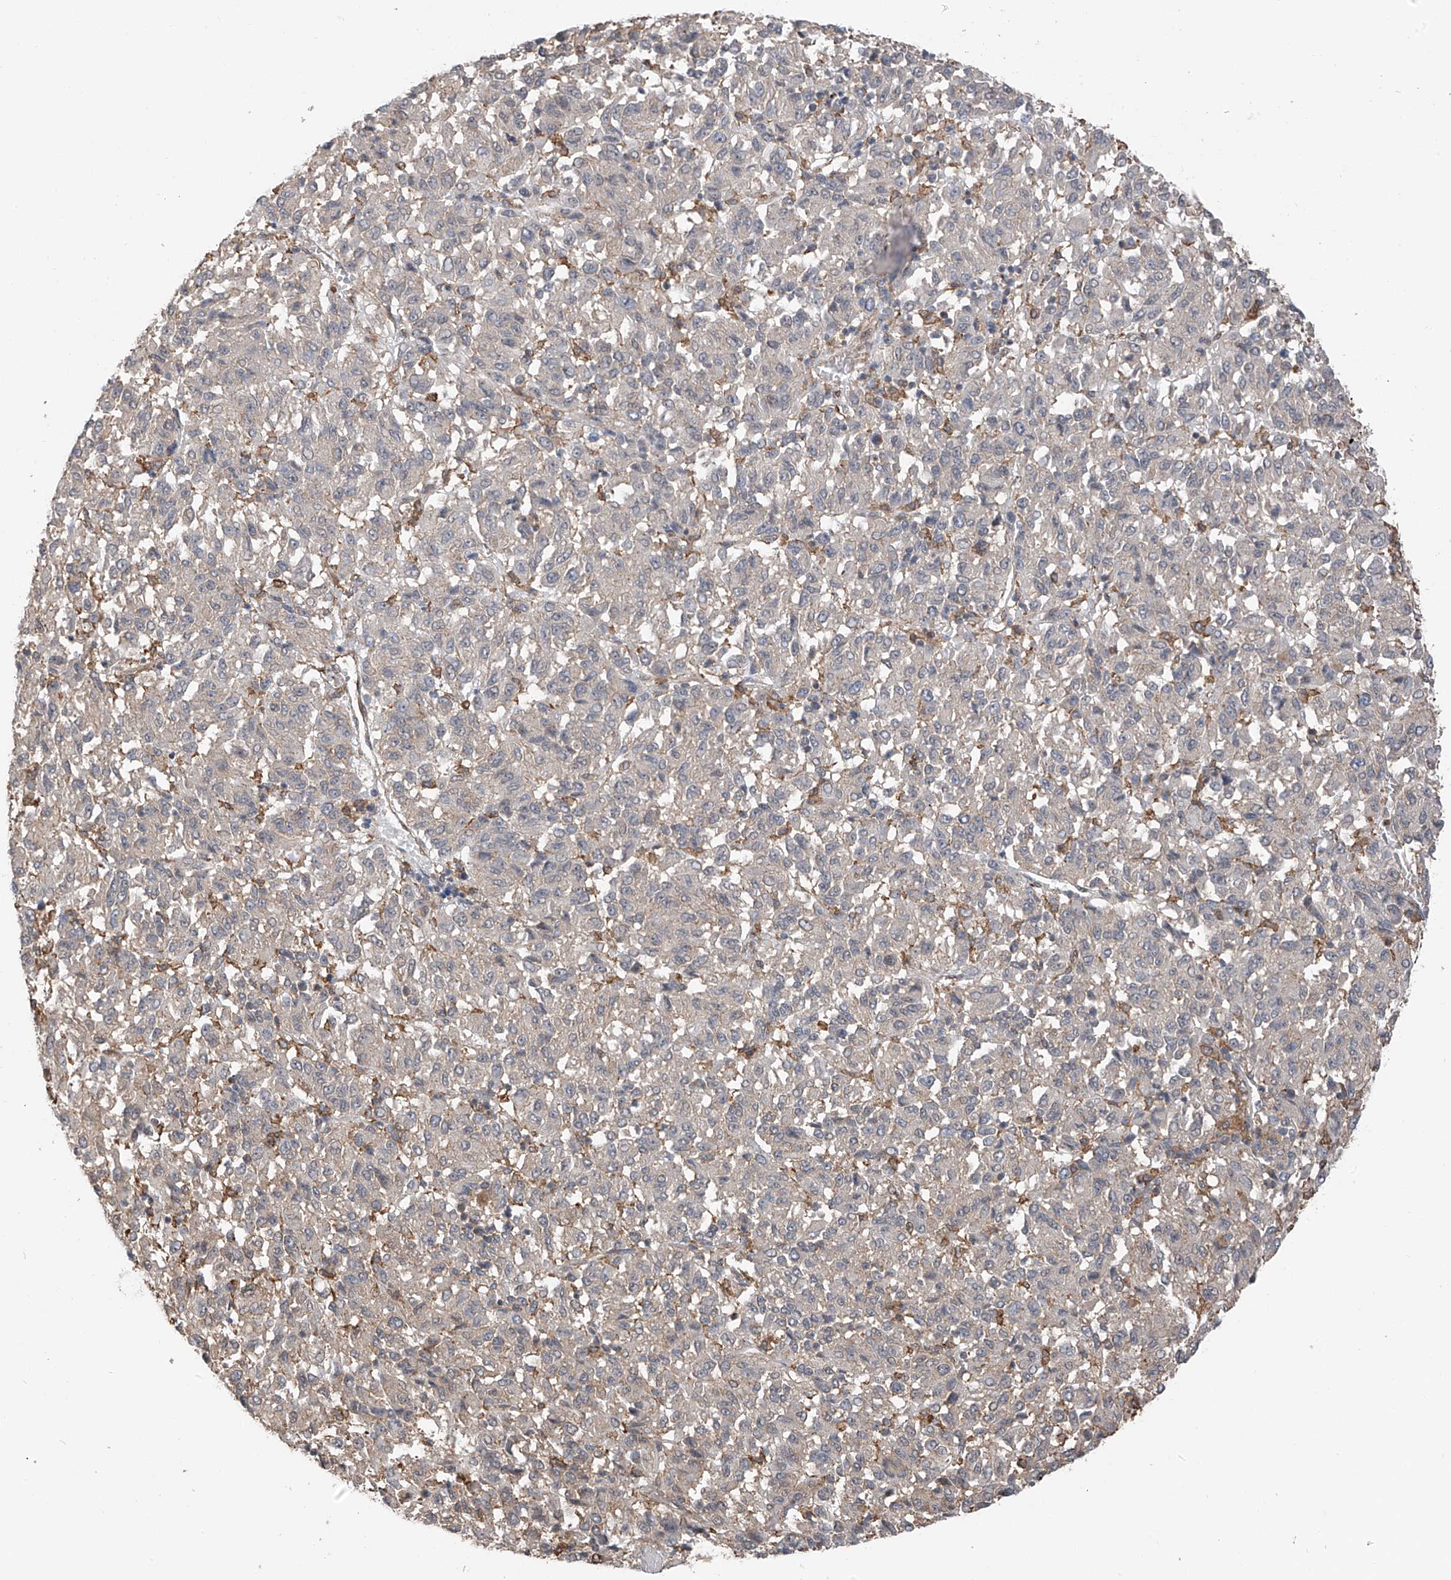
{"staining": {"intensity": "negative", "quantity": "none", "location": "none"}, "tissue": "melanoma", "cell_type": "Tumor cells", "image_type": "cancer", "snomed": [{"axis": "morphology", "description": "Malignant melanoma, Metastatic site"}, {"axis": "topography", "description": "Lung"}], "caption": "There is no significant staining in tumor cells of melanoma. (Stains: DAB (3,3'-diaminobenzidine) IHC with hematoxylin counter stain, Microscopy: brightfield microscopy at high magnification).", "gene": "ZNF189", "patient": {"sex": "male", "age": 64}}